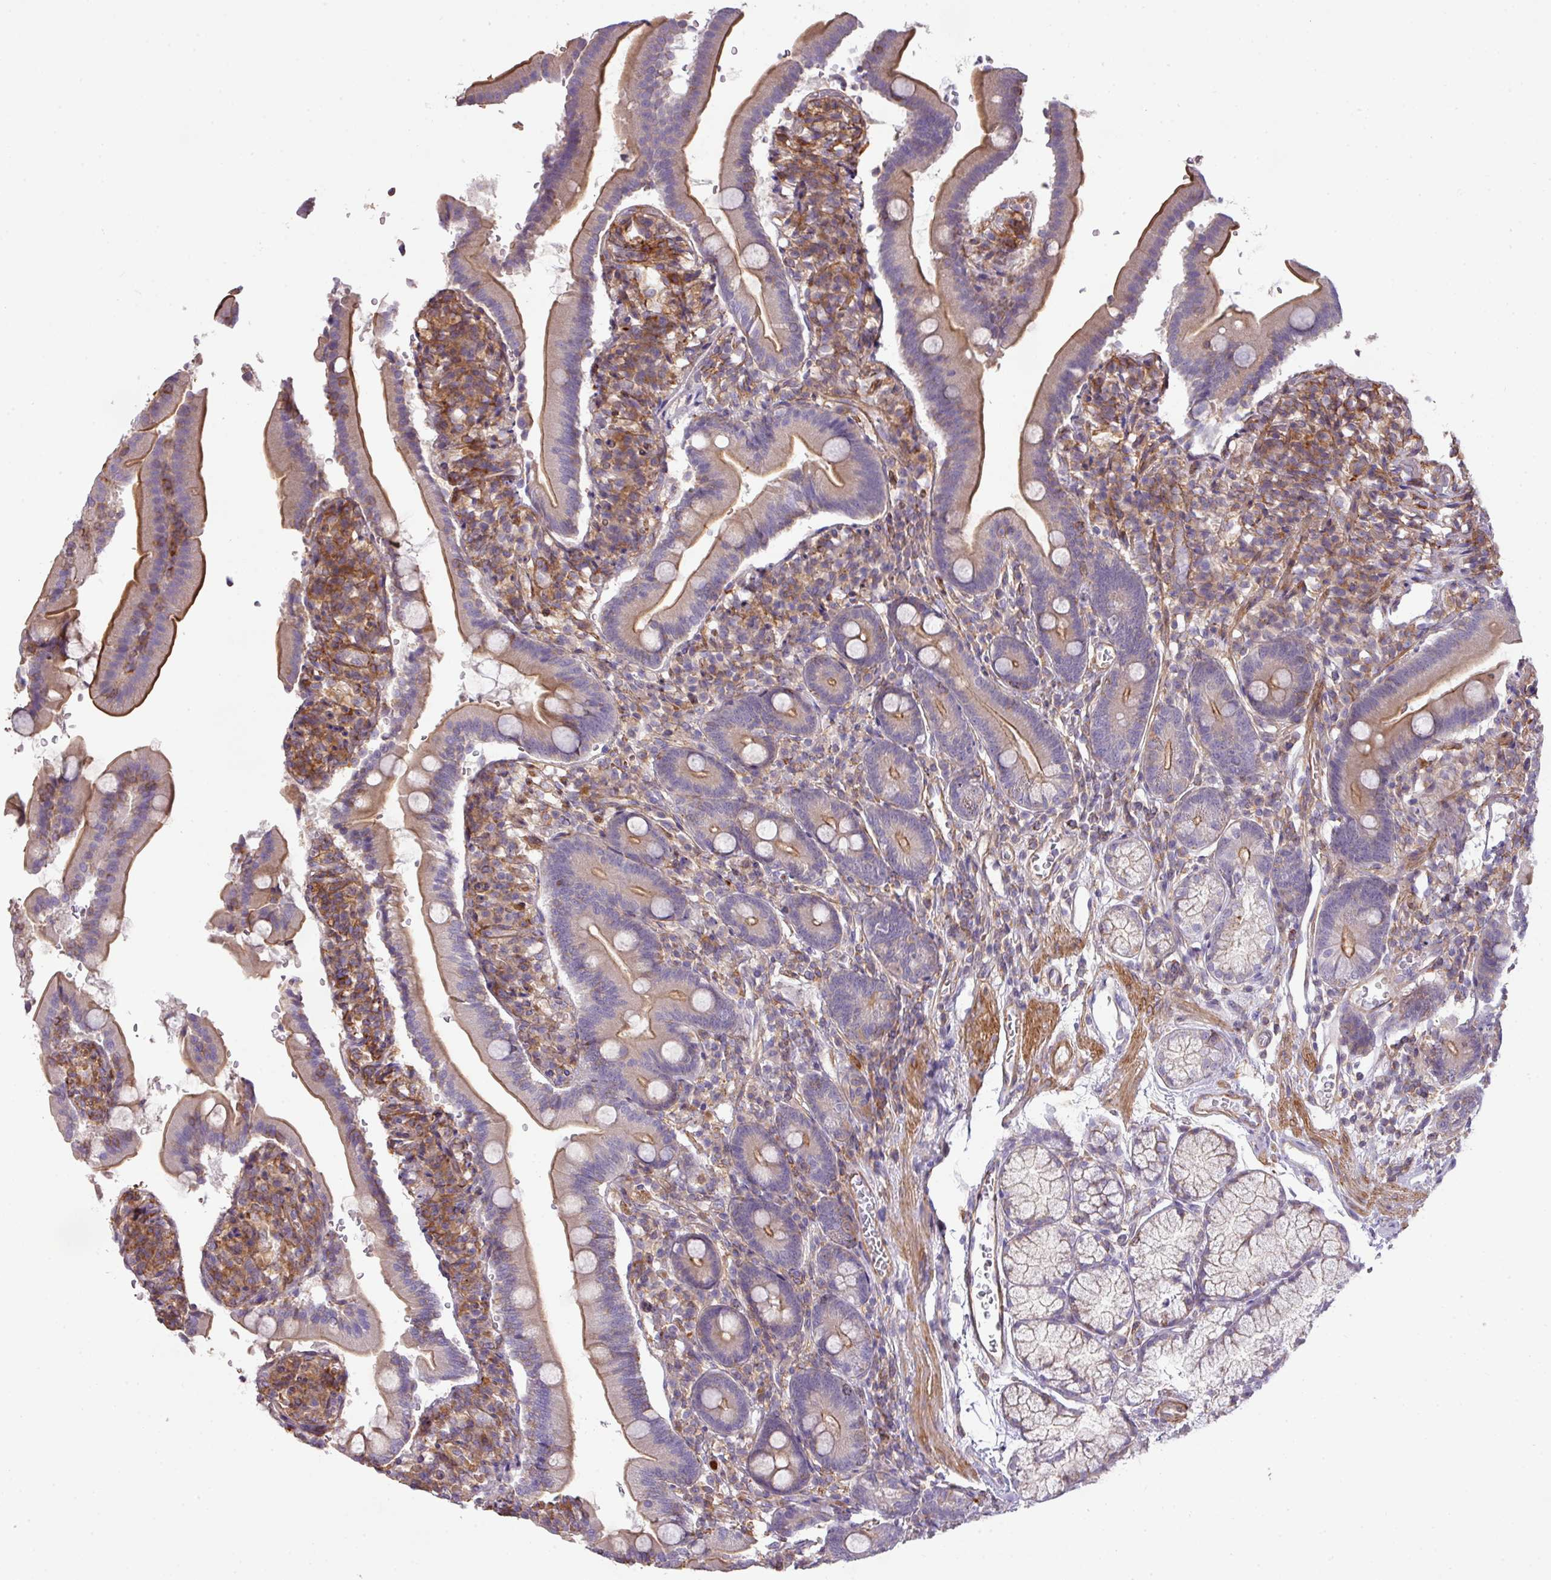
{"staining": {"intensity": "moderate", "quantity": "25%-75%", "location": "cytoplasmic/membranous"}, "tissue": "duodenum", "cell_type": "Glandular cells", "image_type": "normal", "snomed": [{"axis": "morphology", "description": "Normal tissue, NOS"}, {"axis": "topography", "description": "Duodenum"}], "caption": "Duodenum was stained to show a protein in brown. There is medium levels of moderate cytoplasmic/membranous expression in about 25%-75% of glandular cells.", "gene": "LRRC41", "patient": {"sex": "female", "age": 67}}